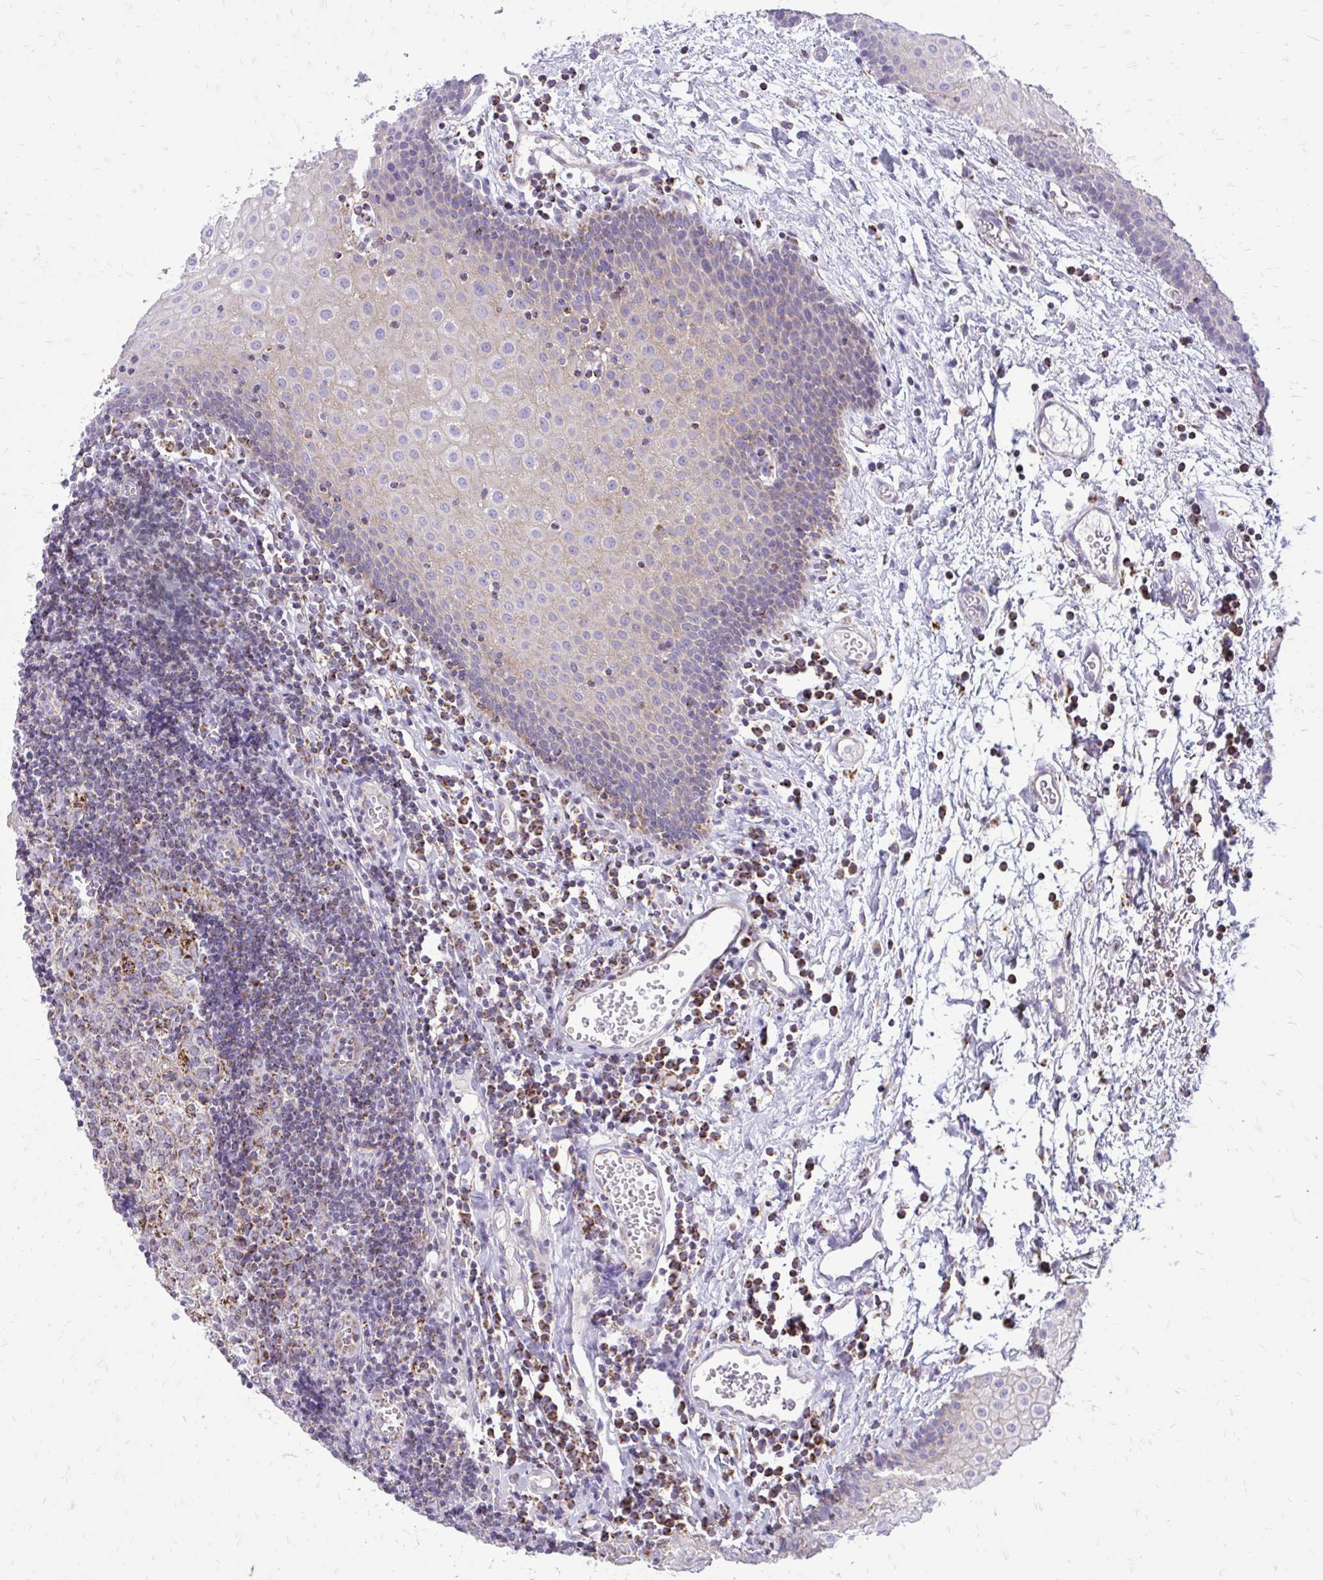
{"staining": {"intensity": "moderate", "quantity": "<25%", "location": "cytoplasmic/membranous"}, "tissue": "oral mucosa", "cell_type": "Squamous epithelial cells", "image_type": "normal", "snomed": [{"axis": "morphology", "description": "Normal tissue, NOS"}, {"axis": "morphology", "description": "Squamous cell carcinoma, NOS"}, {"axis": "topography", "description": "Oral tissue"}, {"axis": "topography", "description": "Head-Neck"}], "caption": "Protein expression by immunohistochemistry displays moderate cytoplasmic/membranous expression in approximately <25% of squamous epithelial cells in unremarkable oral mucosa. (IHC, brightfield microscopy, high magnification).", "gene": "SPTBN2", "patient": {"sex": "male", "age": 58}}